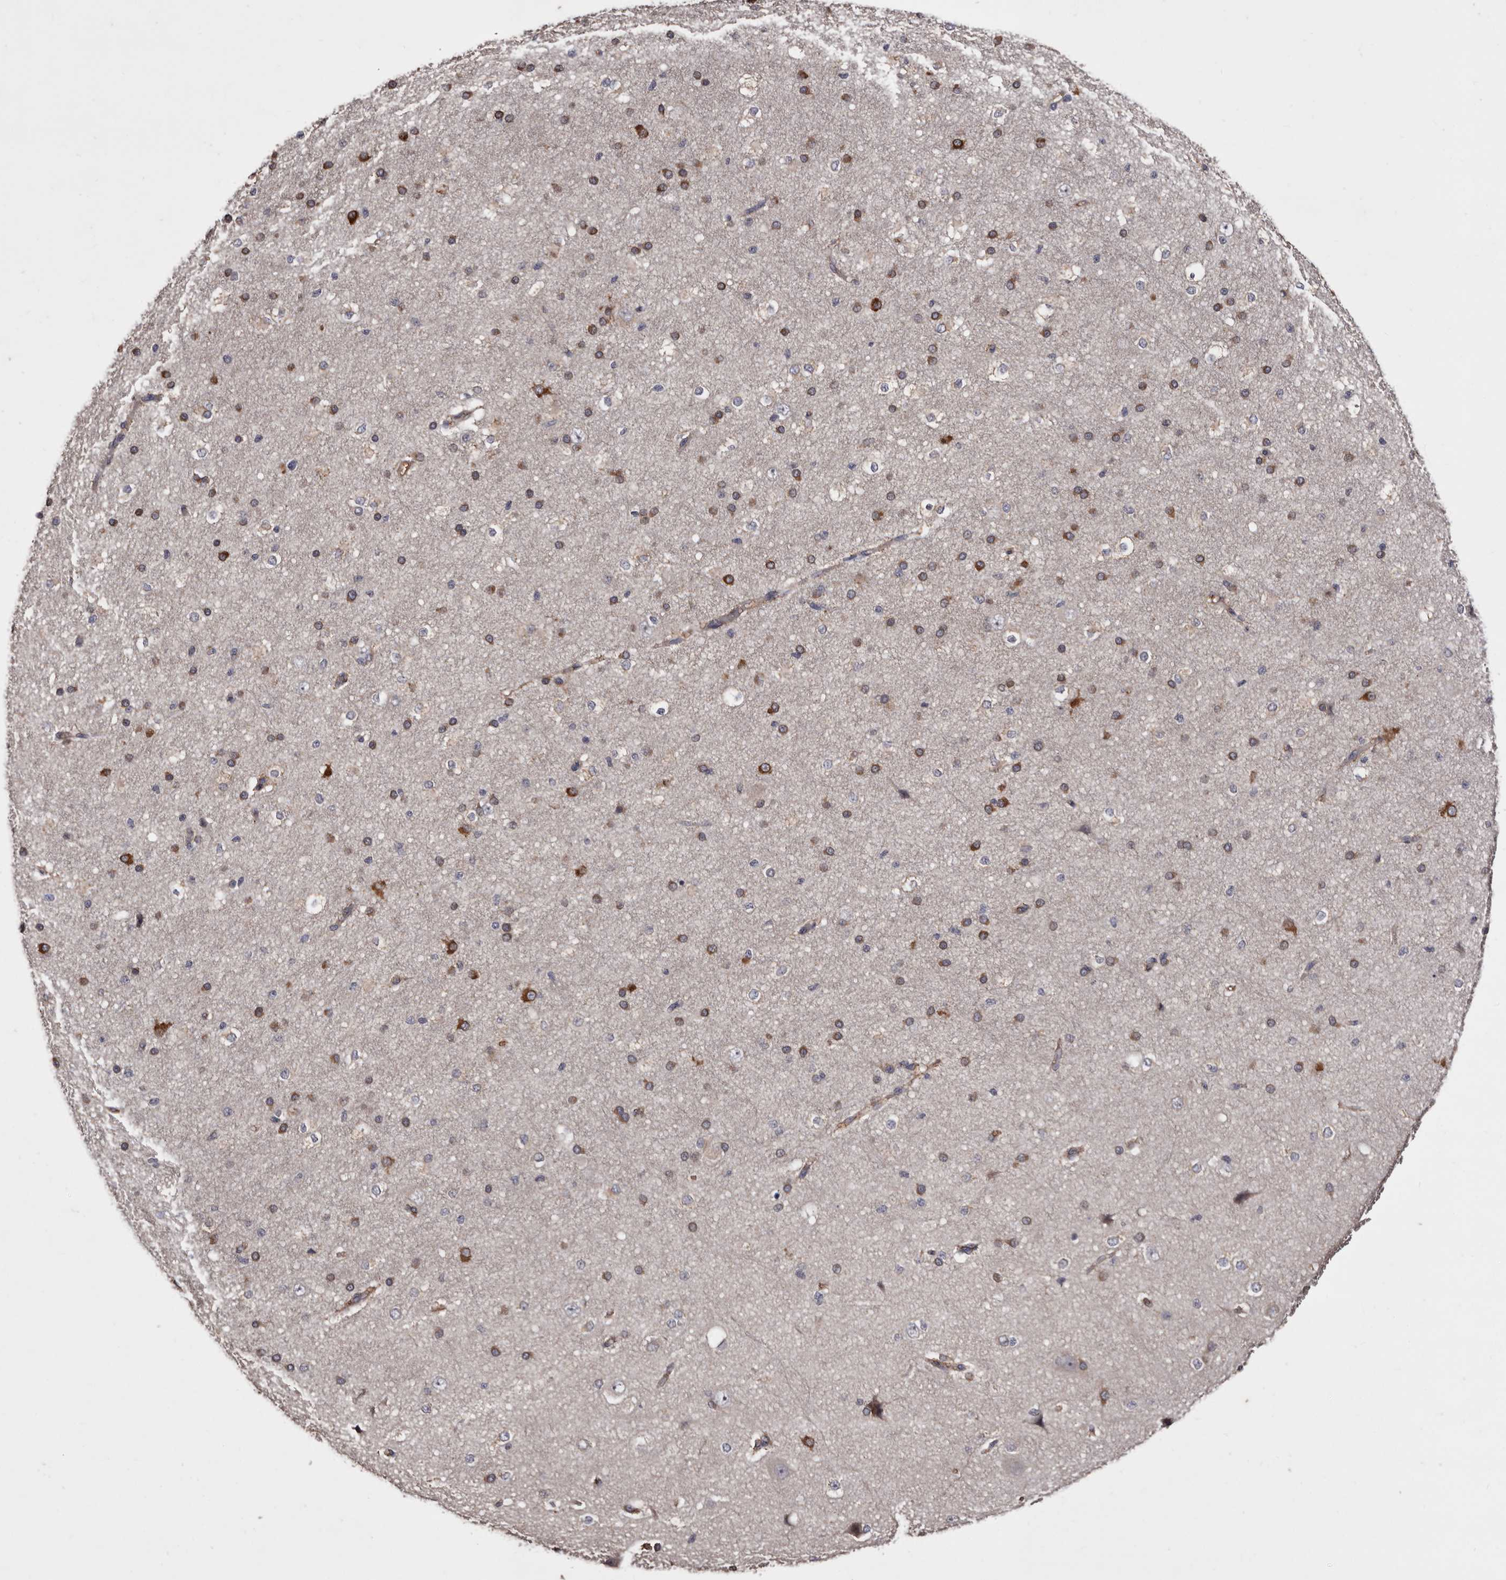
{"staining": {"intensity": "weak", "quantity": "25%-75%", "location": "cytoplasmic/membranous"}, "tissue": "cerebral cortex", "cell_type": "Endothelial cells", "image_type": "normal", "snomed": [{"axis": "morphology", "description": "Normal tissue, NOS"}, {"axis": "morphology", "description": "Developmental malformation"}, {"axis": "topography", "description": "Cerebral cortex"}], "caption": "There is low levels of weak cytoplasmic/membranous staining in endothelial cells of unremarkable cerebral cortex, as demonstrated by immunohistochemical staining (brown color).", "gene": "CYP1B1", "patient": {"sex": "female", "age": 30}}